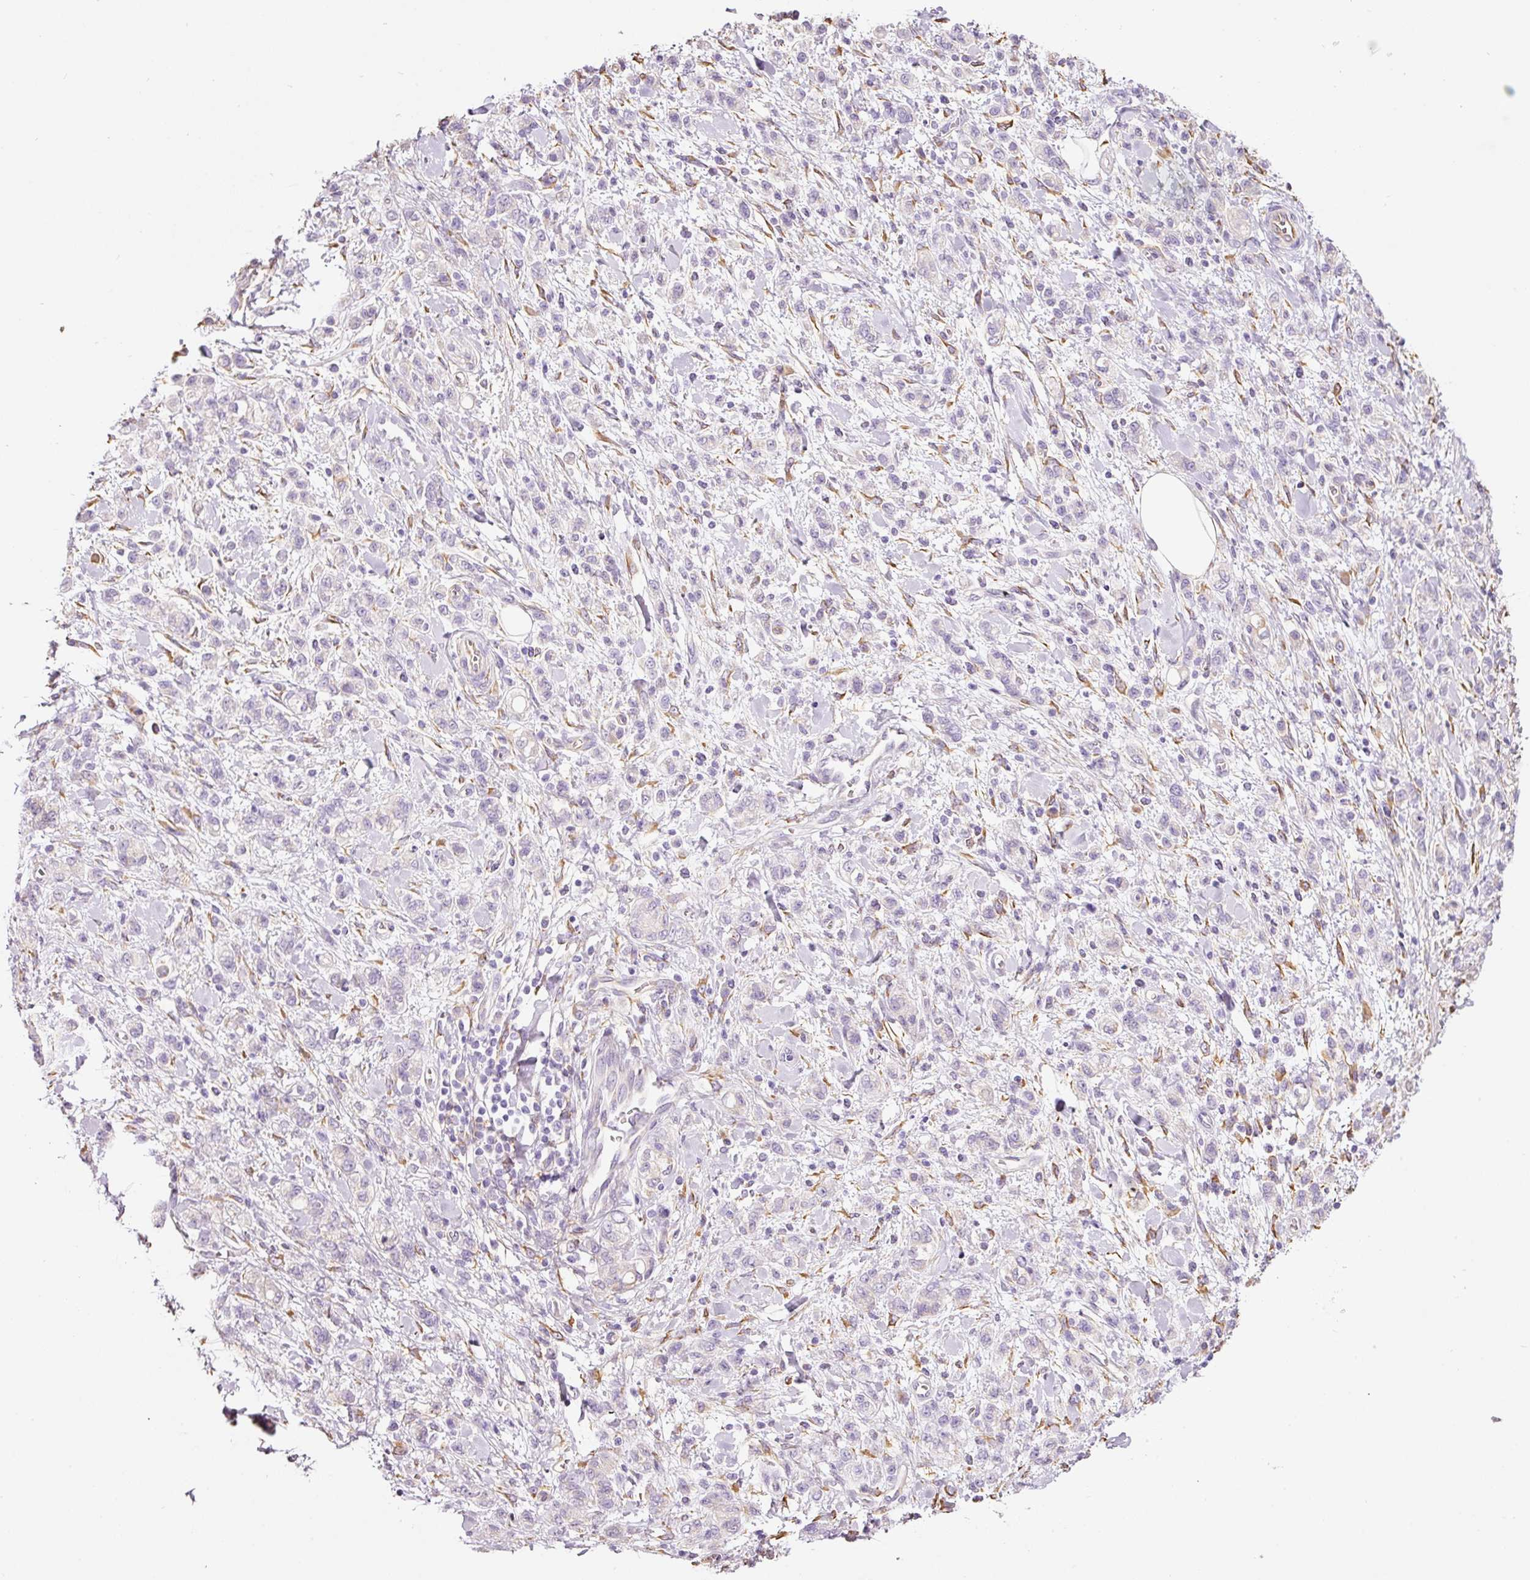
{"staining": {"intensity": "negative", "quantity": "none", "location": "none"}, "tissue": "stomach cancer", "cell_type": "Tumor cells", "image_type": "cancer", "snomed": [{"axis": "morphology", "description": "Adenocarcinoma, NOS"}, {"axis": "topography", "description": "Stomach"}], "caption": "Immunohistochemistry micrograph of adenocarcinoma (stomach) stained for a protein (brown), which reveals no positivity in tumor cells.", "gene": "GCG", "patient": {"sex": "male", "age": 77}}